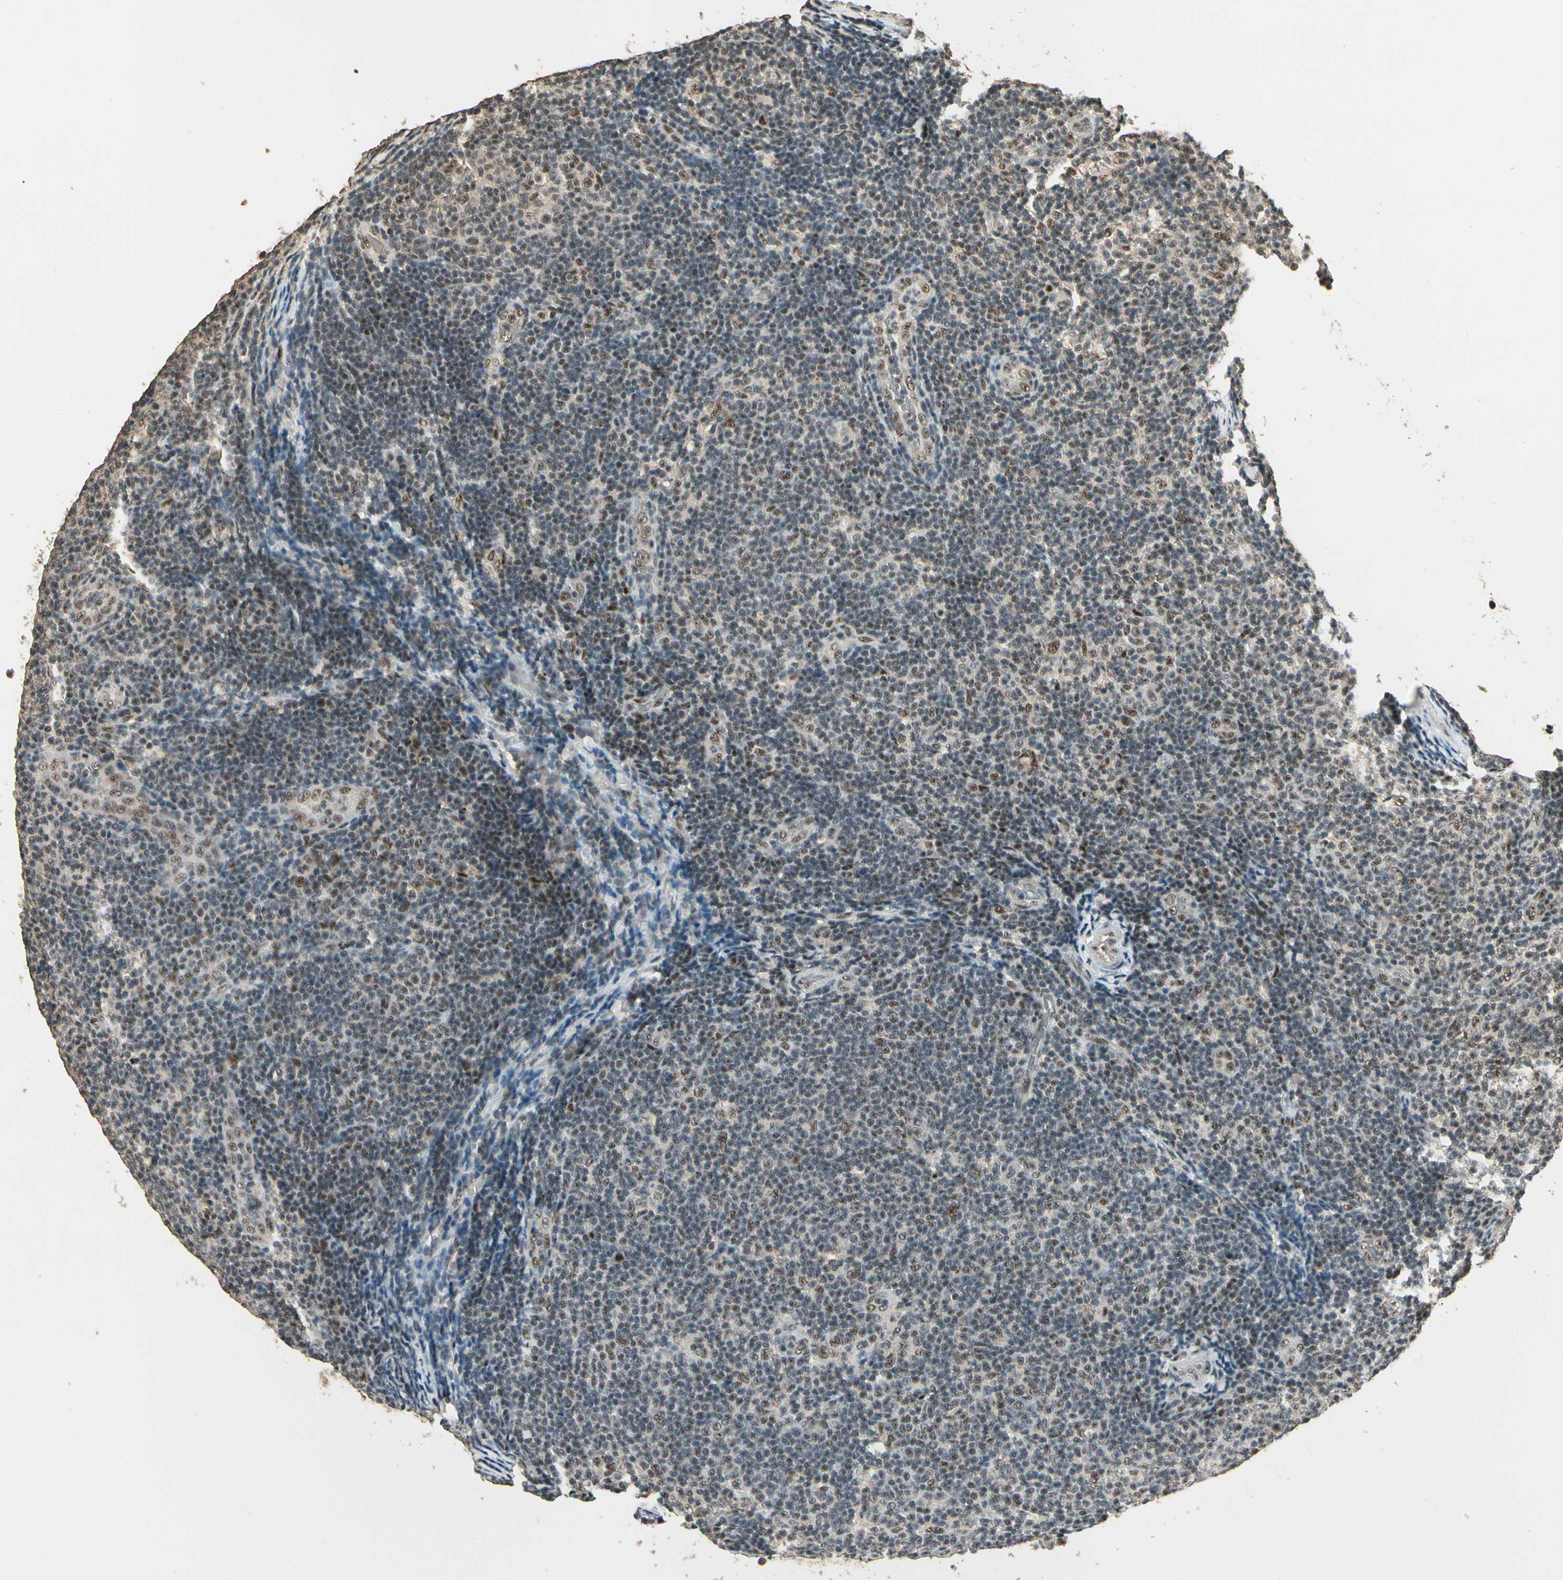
{"staining": {"intensity": "weak", "quantity": "25%-75%", "location": "nuclear"}, "tissue": "lymphoma", "cell_type": "Tumor cells", "image_type": "cancer", "snomed": [{"axis": "morphology", "description": "Malignant lymphoma, non-Hodgkin's type, Low grade"}, {"axis": "topography", "description": "Lymph node"}], "caption": "Protein analysis of lymphoma tissue shows weak nuclear positivity in approximately 25%-75% of tumor cells.", "gene": "RBM25", "patient": {"sex": "male", "age": 83}}